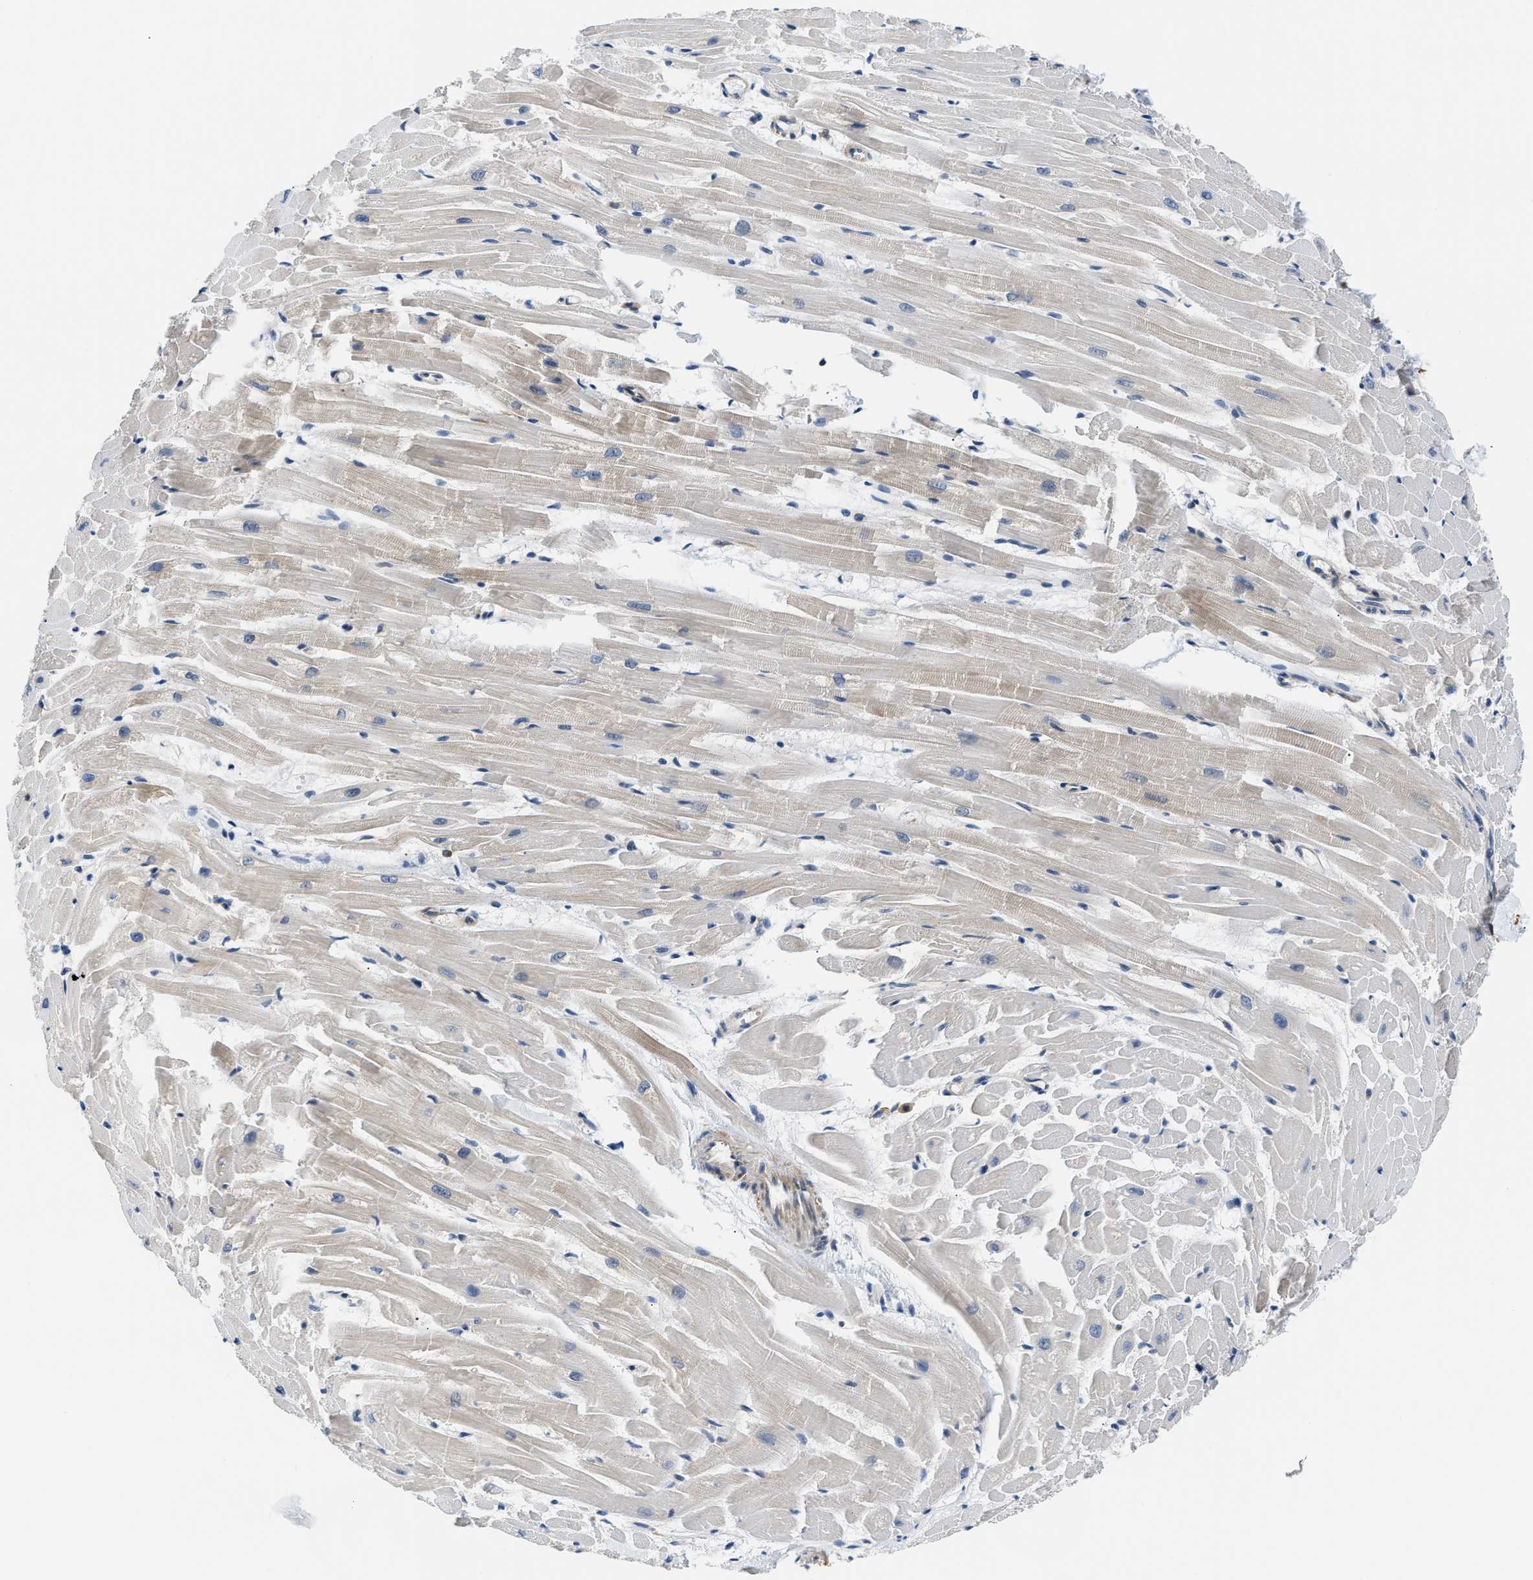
{"staining": {"intensity": "negative", "quantity": "none", "location": "none"}, "tissue": "heart muscle", "cell_type": "Cardiomyocytes", "image_type": "normal", "snomed": [{"axis": "morphology", "description": "Normal tissue, NOS"}, {"axis": "topography", "description": "Heart"}], "caption": "Immunohistochemistry micrograph of benign heart muscle: human heart muscle stained with DAB (3,3'-diaminobenzidine) shows no significant protein expression in cardiomyocytes.", "gene": "STK10", "patient": {"sex": "female", "age": 19}}